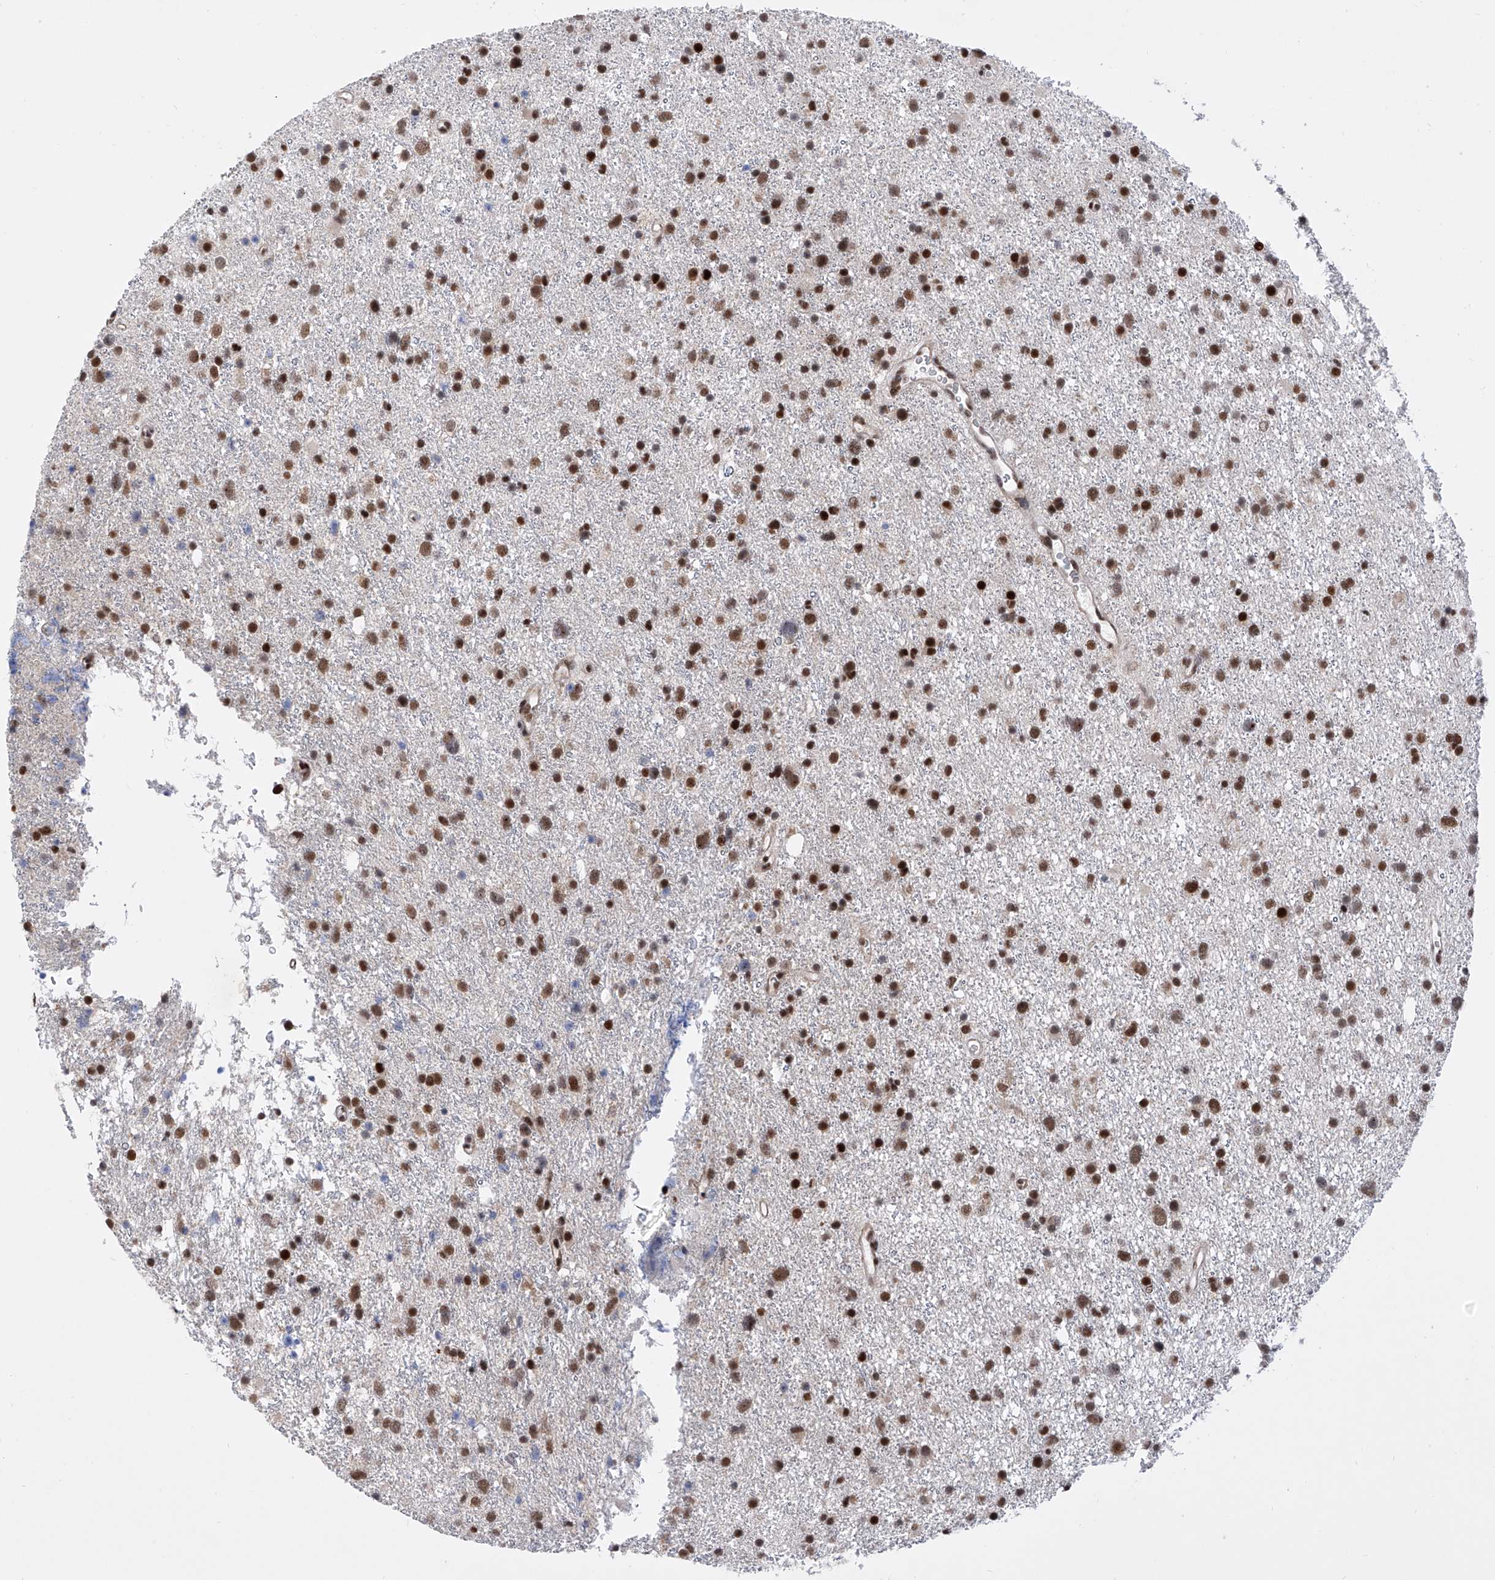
{"staining": {"intensity": "strong", "quantity": ">75%", "location": "nuclear"}, "tissue": "glioma", "cell_type": "Tumor cells", "image_type": "cancer", "snomed": [{"axis": "morphology", "description": "Glioma, malignant, Low grade"}, {"axis": "topography", "description": "Cerebral cortex"}], "caption": "Protein staining shows strong nuclear staining in approximately >75% of tumor cells in low-grade glioma (malignant).", "gene": "RAD54L", "patient": {"sex": "female", "age": 39}}